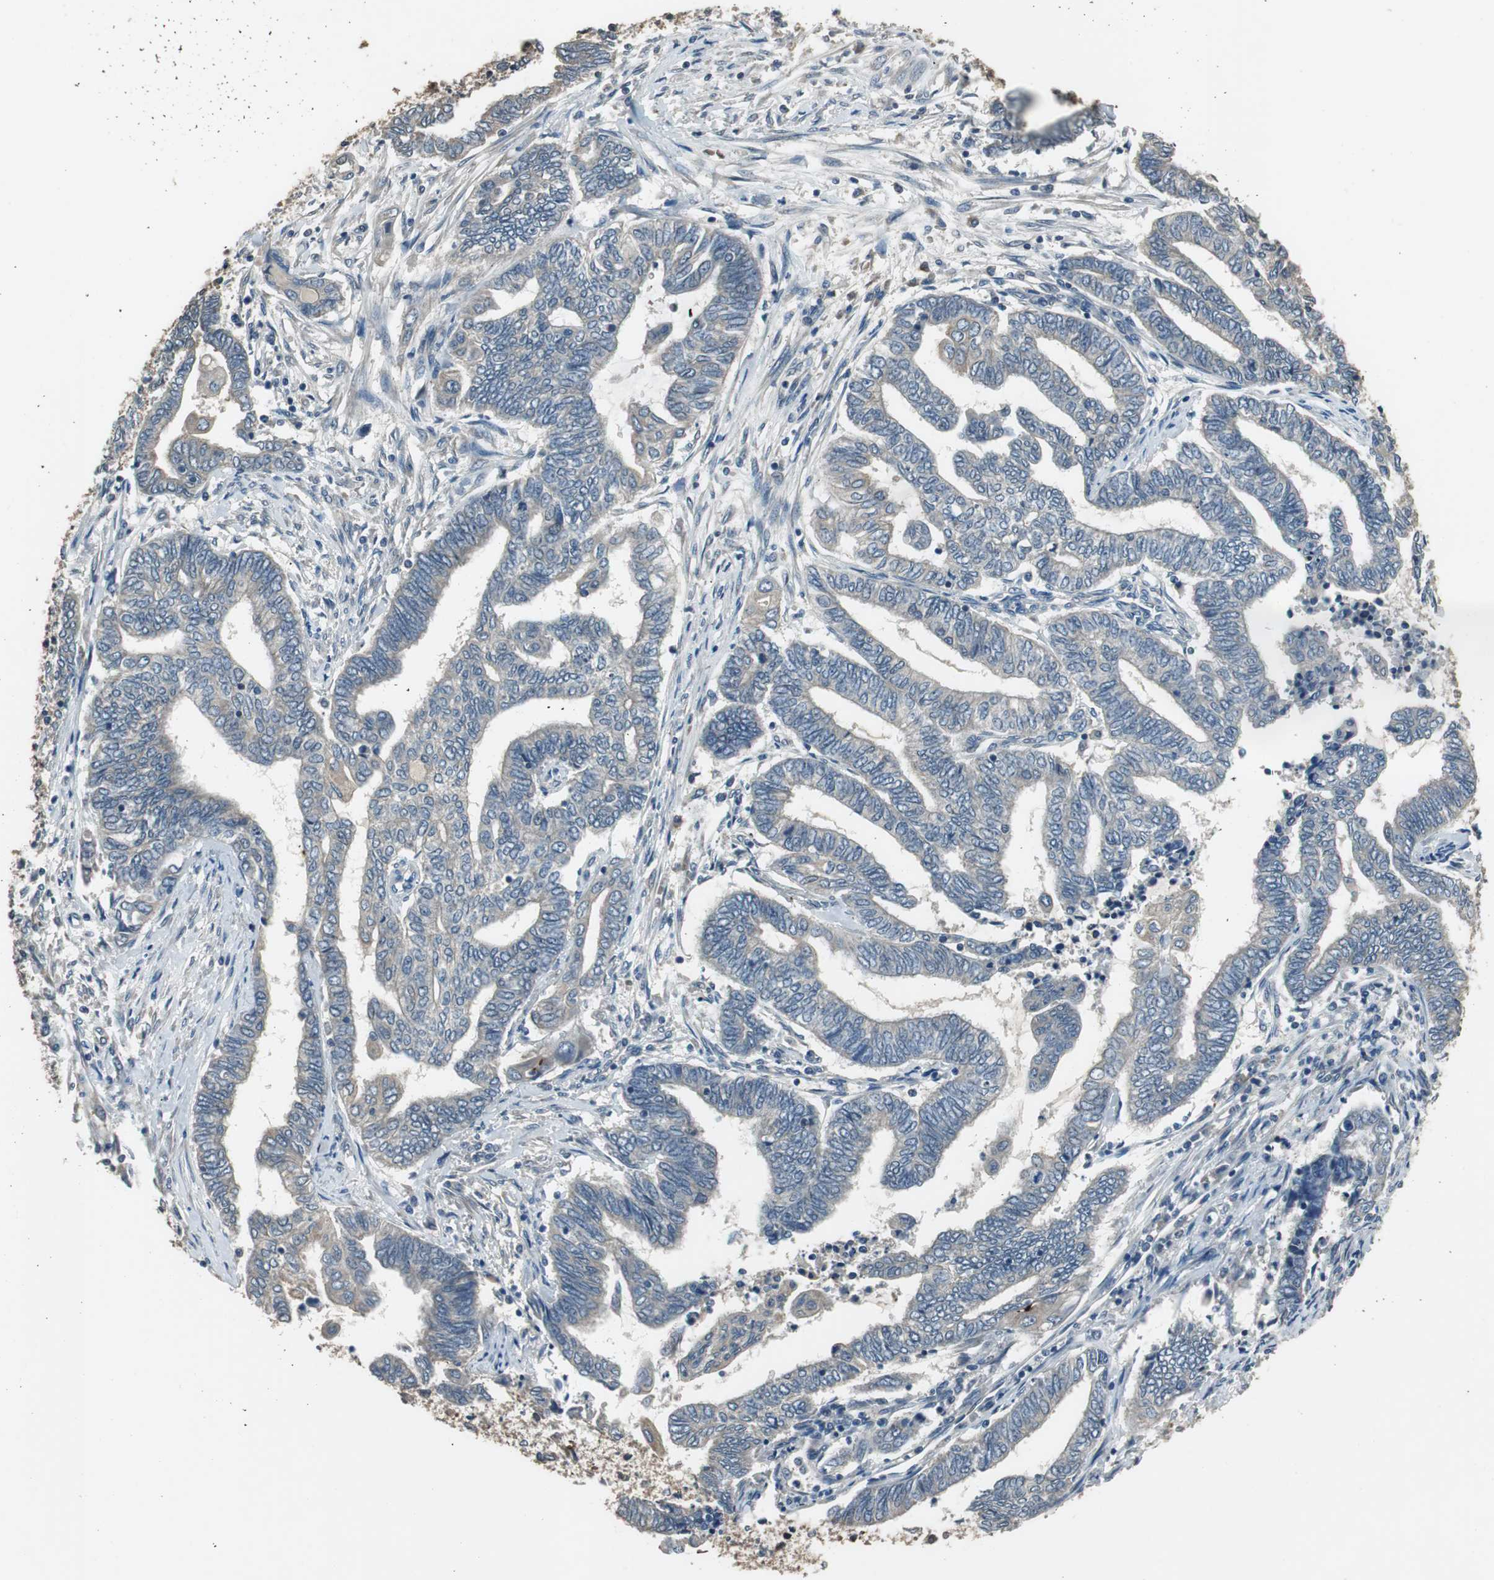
{"staining": {"intensity": "weak", "quantity": "<25%", "location": "cytoplasmic/membranous"}, "tissue": "endometrial cancer", "cell_type": "Tumor cells", "image_type": "cancer", "snomed": [{"axis": "morphology", "description": "Adenocarcinoma, NOS"}, {"axis": "topography", "description": "Uterus"}, {"axis": "topography", "description": "Endometrium"}], "caption": "The micrograph reveals no staining of tumor cells in endometrial cancer.", "gene": "PI4KB", "patient": {"sex": "female", "age": 70}}